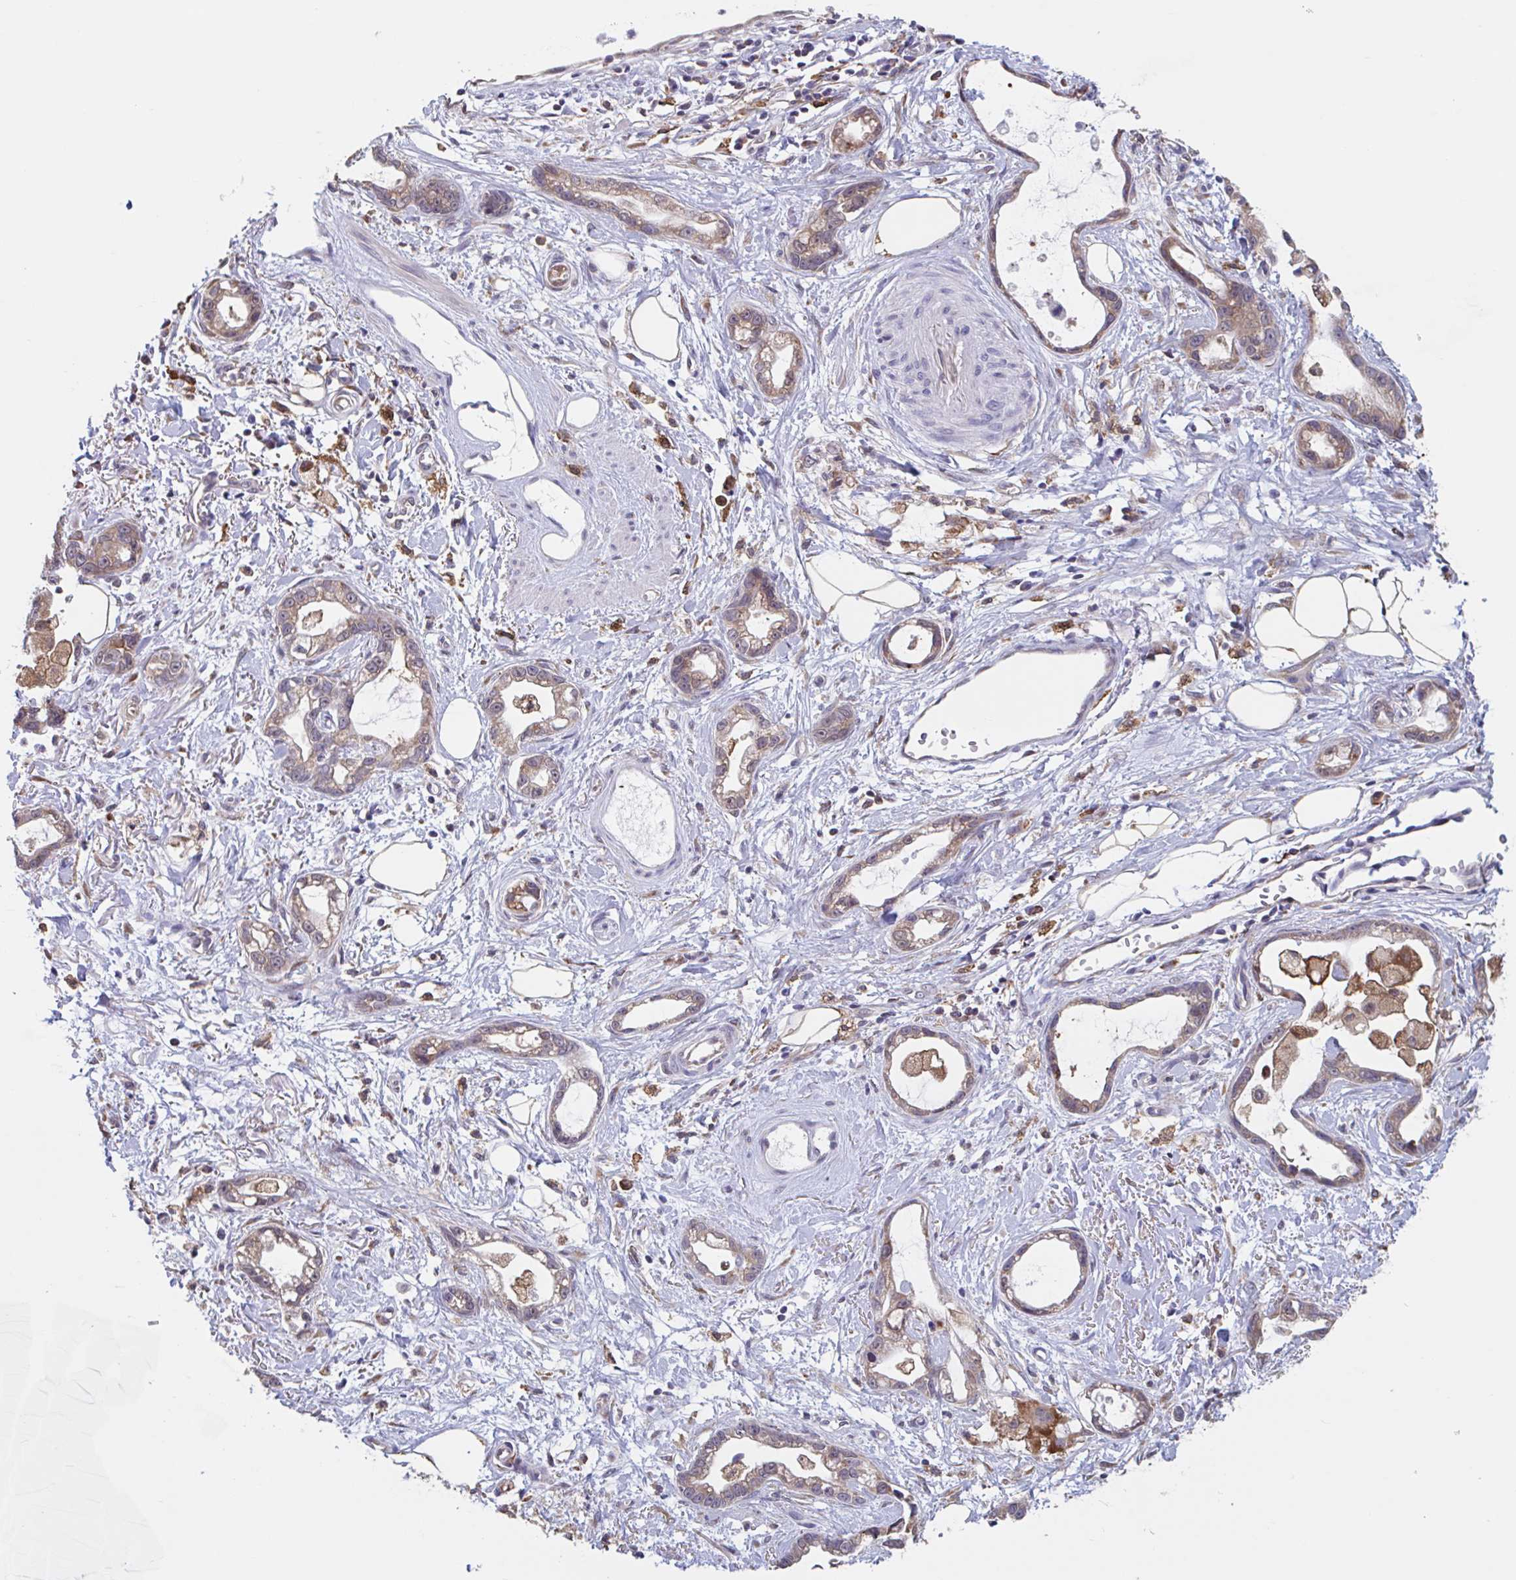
{"staining": {"intensity": "moderate", "quantity": ">75%", "location": "cytoplasmic/membranous"}, "tissue": "stomach cancer", "cell_type": "Tumor cells", "image_type": "cancer", "snomed": [{"axis": "morphology", "description": "Adenocarcinoma, NOS"}, {"axis": "topography", "description": "Stomach"}], "caption": "Protein staining reveals moderate cytoplasmic/membranous positivity in approximately >75% of tumor cells in stomach adenocarcinoma.", "gene": "SNX8", "patient": {"sex": "male", "age": 55}}